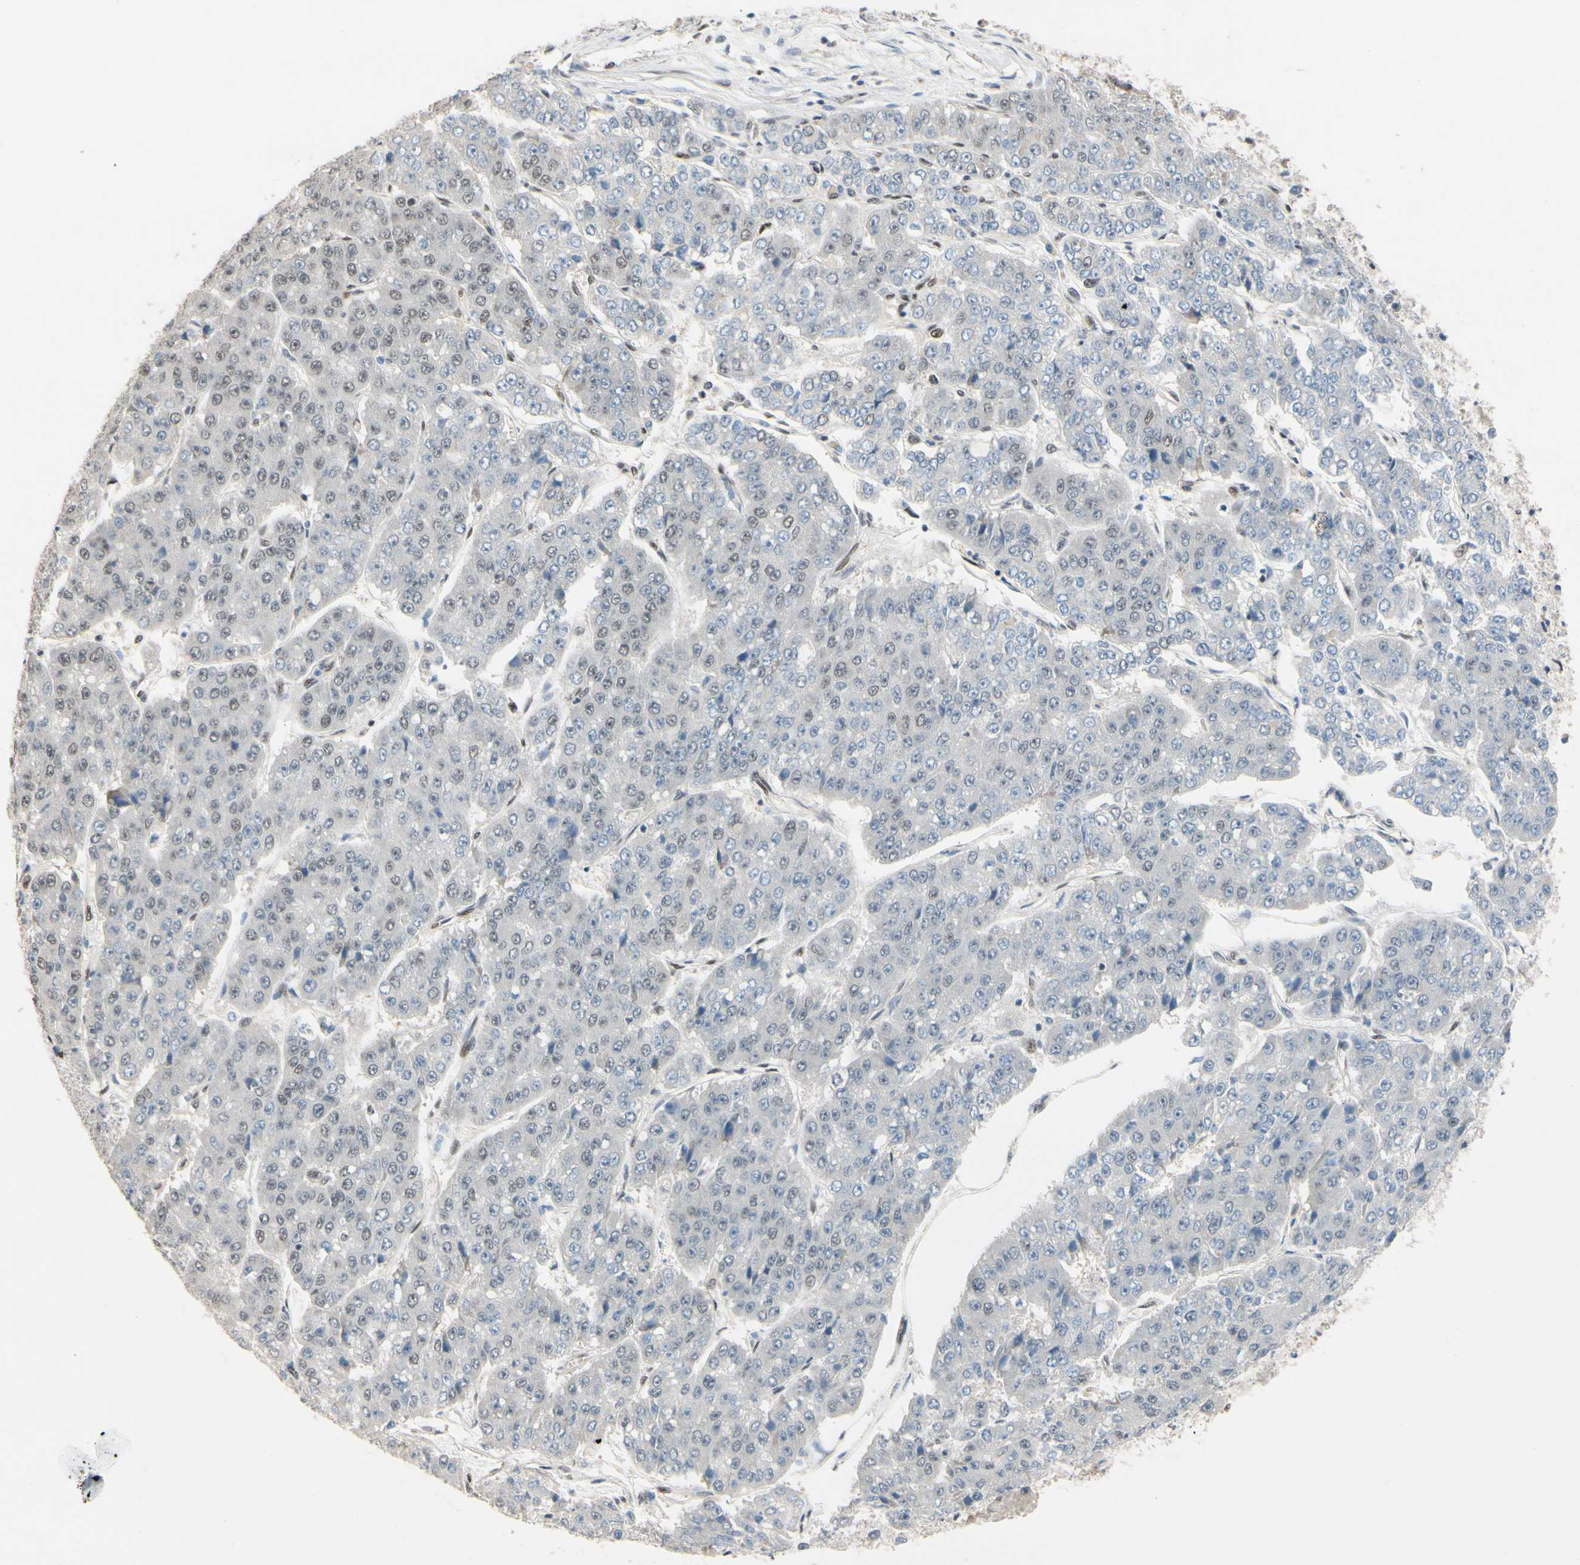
{"staining": {"intensity": "weak", "quantity": "<25%", "location": "nuclear"}, "tissue": "pancreatic cancer", "cell_type": "Tumor cells", "image_type": "cancer", "snomed": [{"axis": "morphology", "description": "Adenocarcinoma, NOS"}, {"axis": "topography", "description": "Pancreas"}], "caption": "Immunohistochemistry micrograph of neoplastic tissue: pancreatic cancer stained with DAB (3,3'-diaminobenzidine) reveals no significant protein expression in tumor cells.", "gene": "TAF4", "patient": {"sex": "male", "age": 50}}